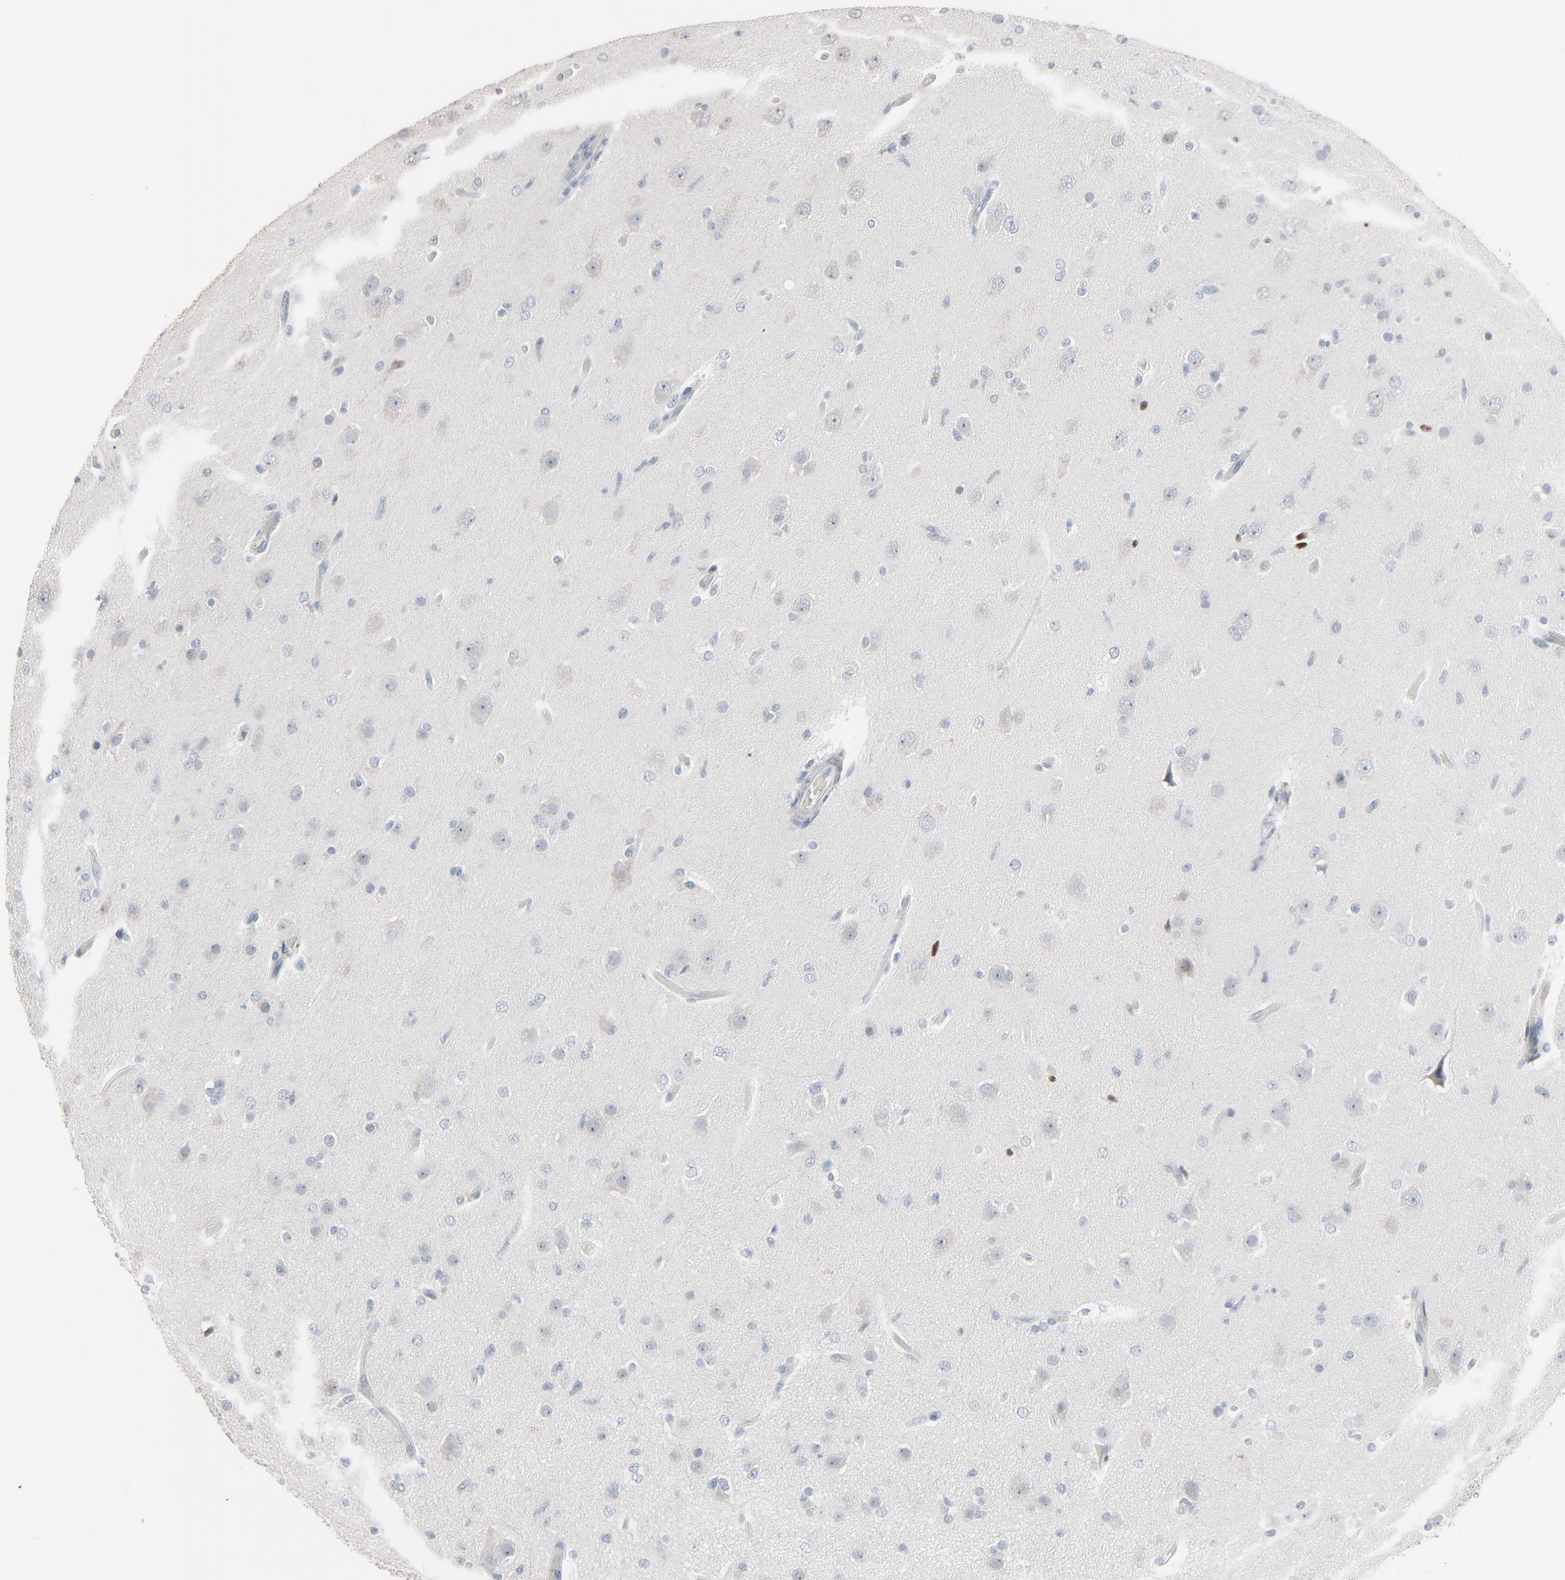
{"staining": {"intensity": "weak", "quantity": "<25%", "location": "cytoplasmic/membranous"}, "tissue": "glioma", "cell_type": "Tumor cells", "image_type": "cancer", "snomed": [{"axis": "morphology", "description": "Glioma, malignant, High grade"}, {"axis": "topography", "description": "Brain"}], "caption": "IHC image of human glioma stained for a protein (brown), which demonstrates no positivity in tumor cells.", "gene": "SAGE1", "patient": {"sex": "male", "age": 33}}